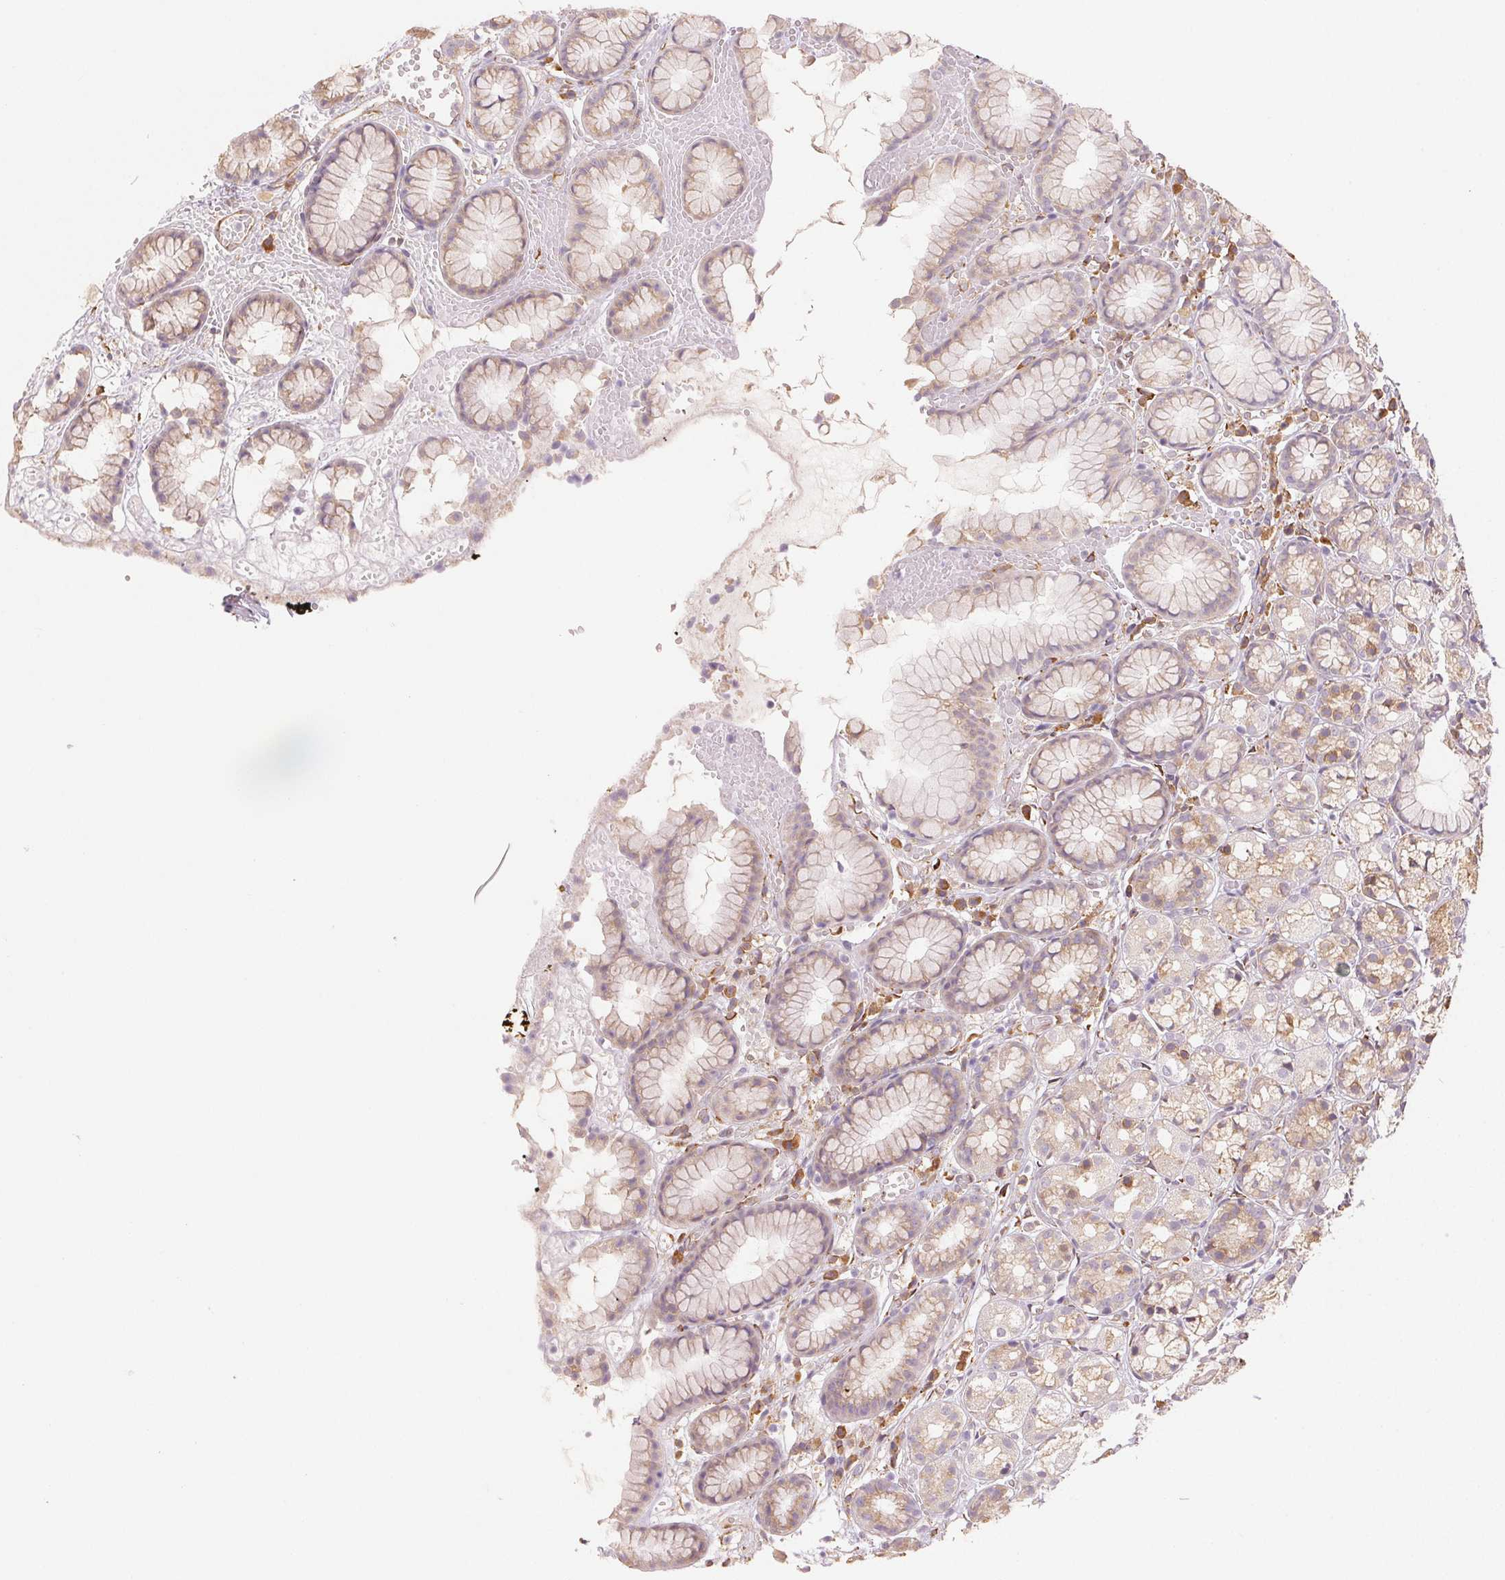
{"staining": {"intensity": "moderate", "quantity": "<25%", "location": "cytoplasmic/membranous"}, "tissue": "stomach", "cell_type": "Glandular cells", "image_type": "normal", "snomed": [{"axis": "morphology", "description": "Normal tissue, NOS"}, {"axis": "topography", "description": "Smooth muscle"}, {"axis": "topography", "description": "Stomach"}], "caption": "A low amount of moderate cytoplasmic/membranous staining is identified in approximately <25% of glandular cells in unremarkable stomach. (brown staining indicates protein expression, while blue staining denotes nuclei).", "gene": "RCN3", "patient": {"sex": "male", "age": 70}}